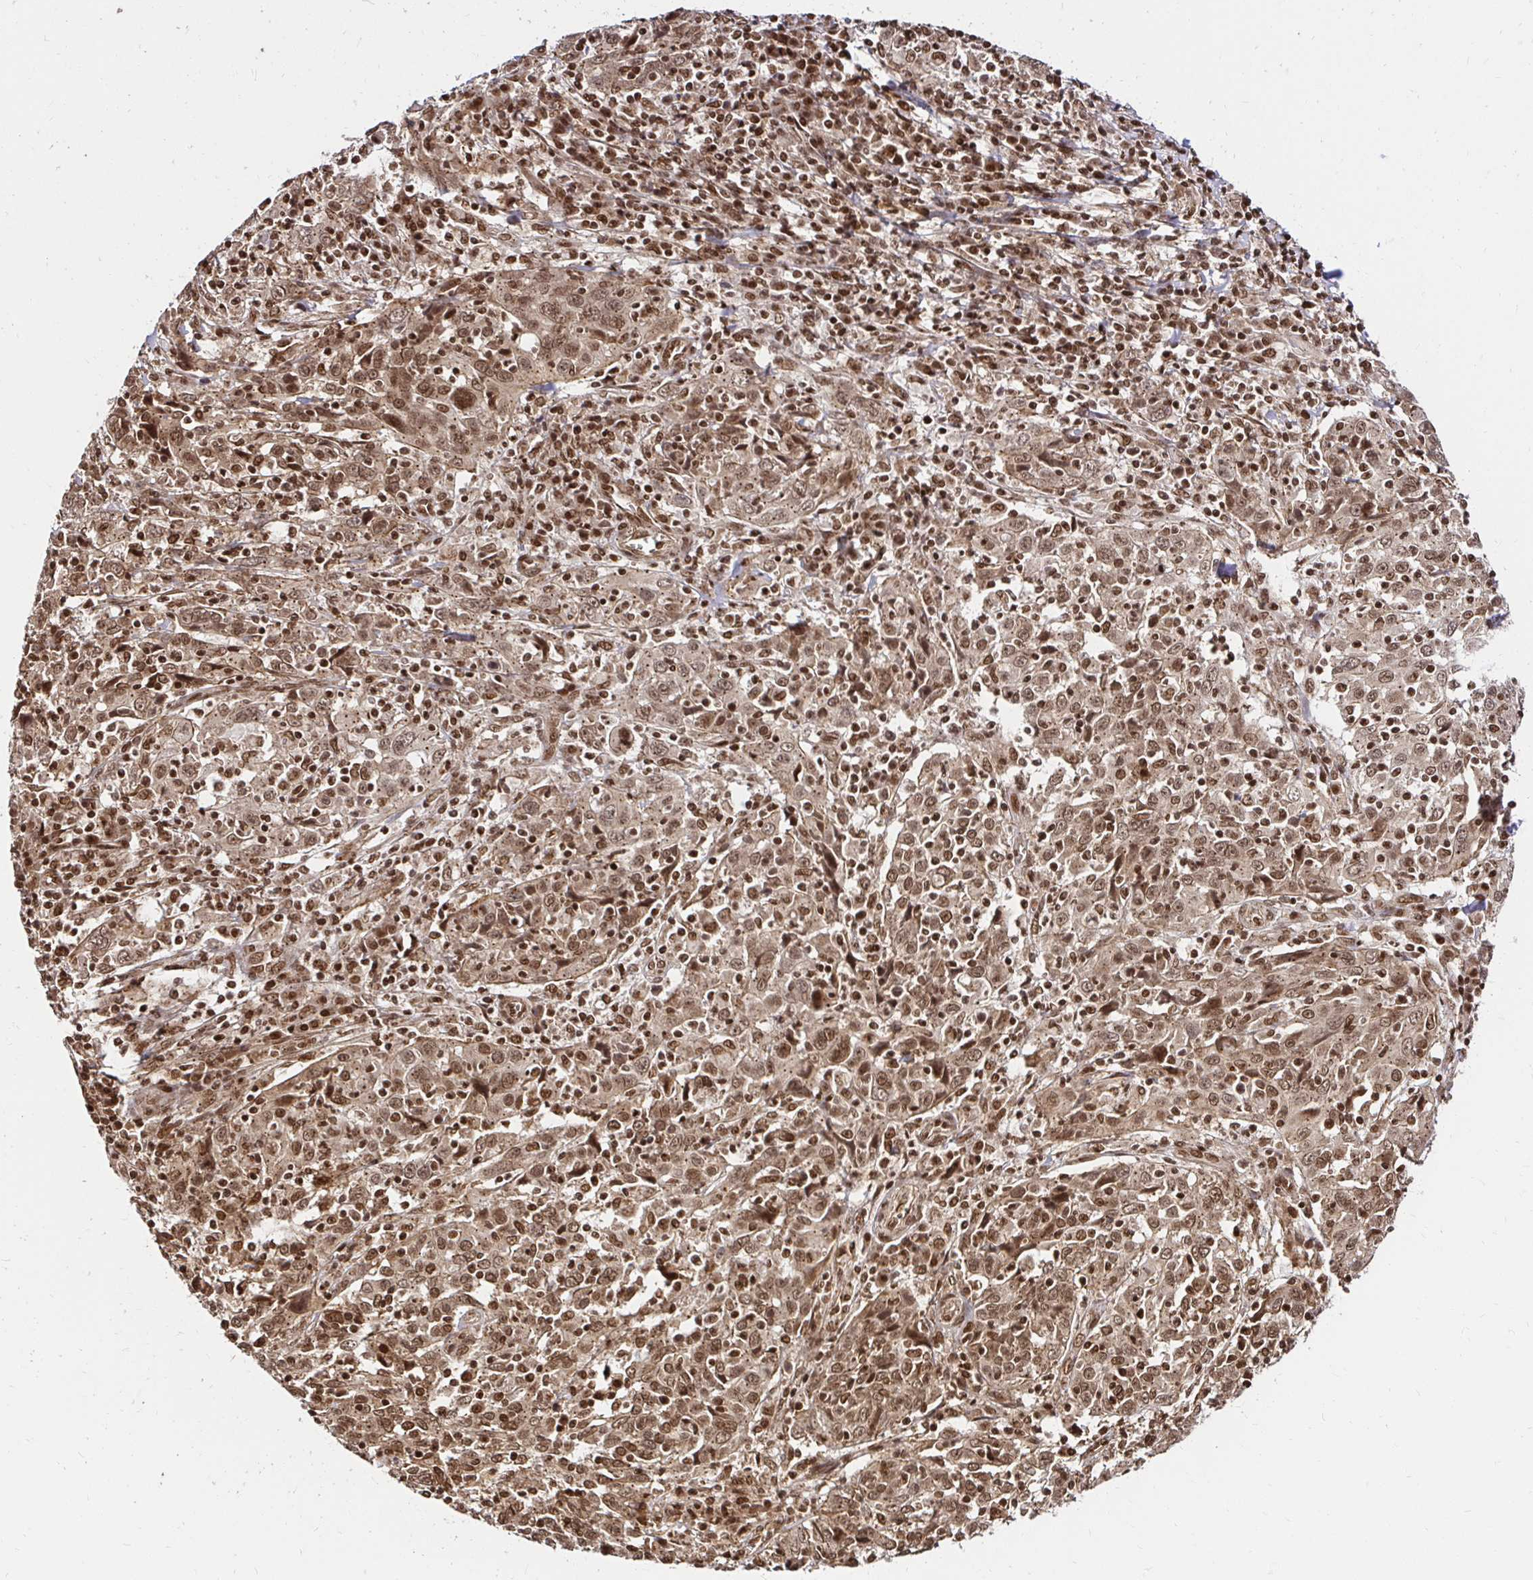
{"staining": {"intensity": "moderate", "quantity": ">75%", "location": "cytoplasmic/membranous,nuclear"}, "tissue": "cervical cancer", "cell_type": "Tumor cells", "image_type": "cancer", "snomed": [{"axis": "morphology", "description": "Squamous cell carcinoma, NOS"}, {"axis": "topography", "description": "Cervix"}], "caption": "Tumor cells display moderate cytoplasmic/membranous and nuclear staining in about >75% of cells in cervical cancer (squamous cell carcinoma).", "gene": "GLYR1", "patient": {"sex": "female", "age": 46}}